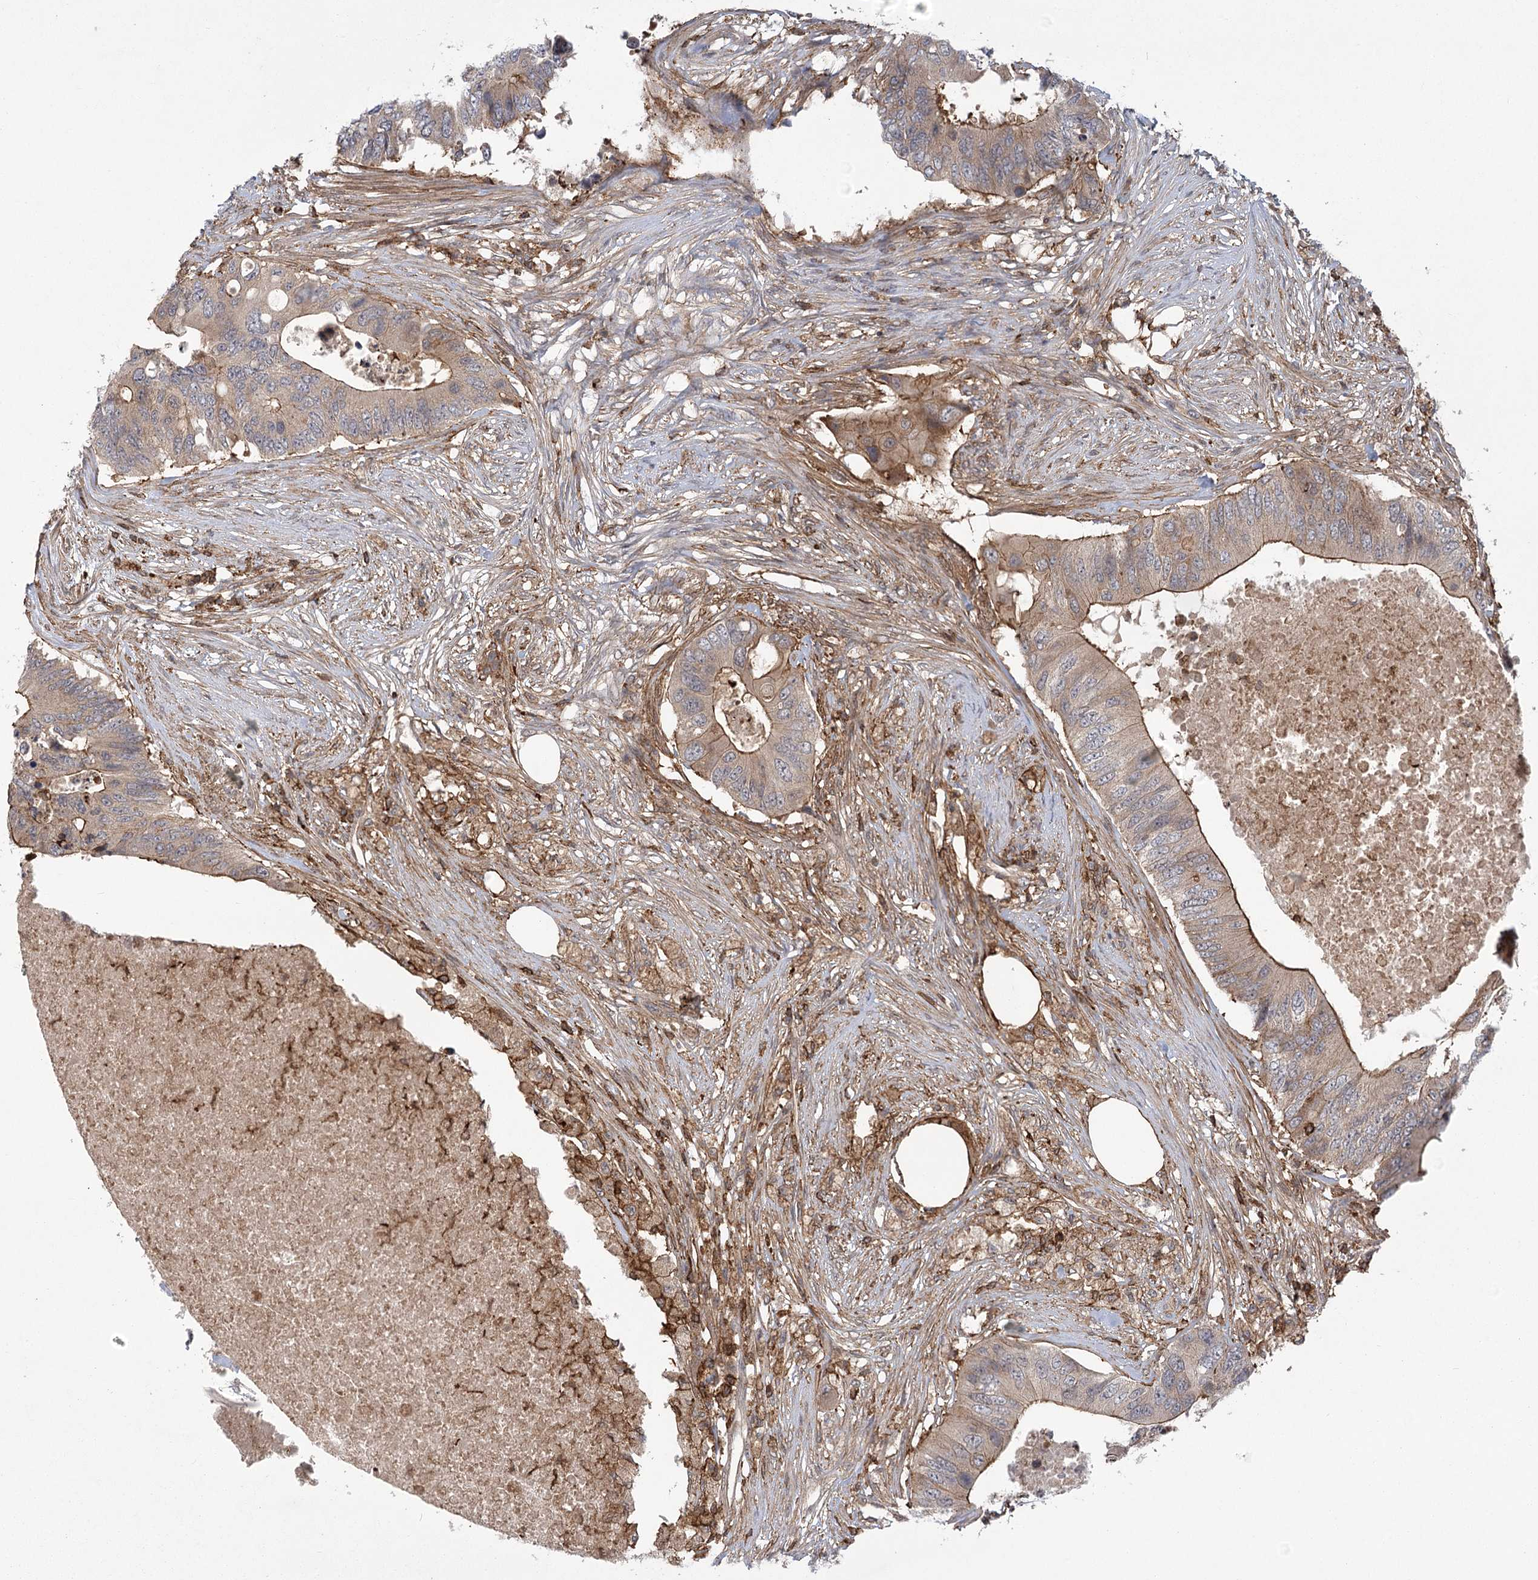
{"staining": {"intensity": "moderate", "quantity": ">75%", "location": "cytoplasmic/membranous"}, "tissue": "colorectal cancer", "cell_type": "Tumor cells", "image_type": "cancer", "snomed": [{"axis": "morphology", "description": "Adenocarcinoma, NOS"}, {"axis": "topography", "description": "Colon"}], "caption": "This is a micrograph of immunohistochemistry staining of adenocarcinoma (colorectal), which shows moderate expression in the cytoplasmic/membranous of tumor cells.", "gene": "MEPE", "patient": {"sex": "male", "age": 71}}